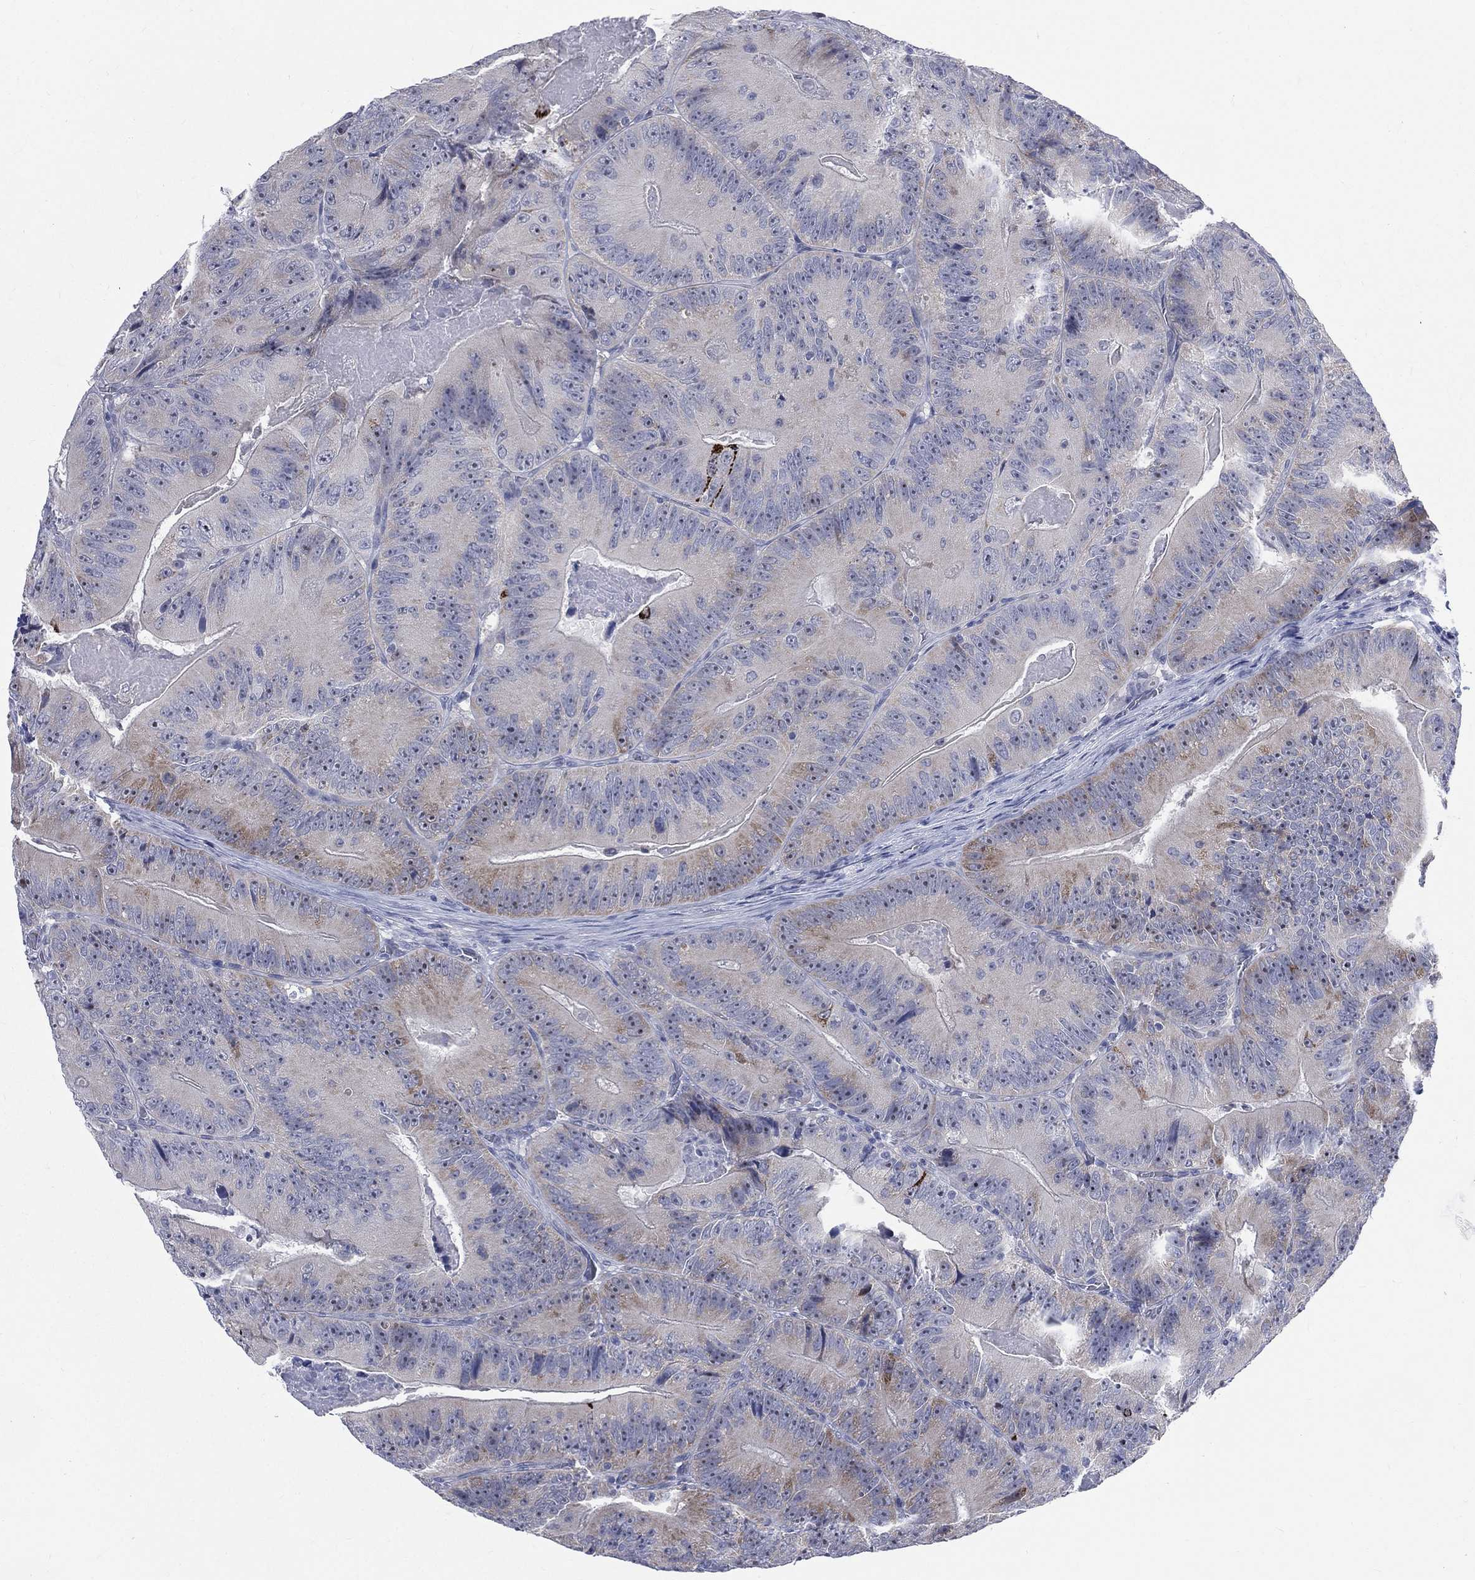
{"staining": {"intensity": "moderate", "quantity": "<25%", "location": "cytoplasmic/membranous"}, "tissue": "colorectal cancer", "cell_type": "Tumor cells", "image_type": "cancer", "snomed": [{"axis": "morphology", "description": "Adenocarcinoma, NOS"}, {"axis": "topography", "description": "Colon"}], "caption": "Protein analysis of colorectal cancer (adenocarcinoma) tissue exhibits moderate cytoplasmic/membranous staining in about <25% of tumor cells.", "gene": "AKAP3", "patient": {"sex": "female", "age": 86}}